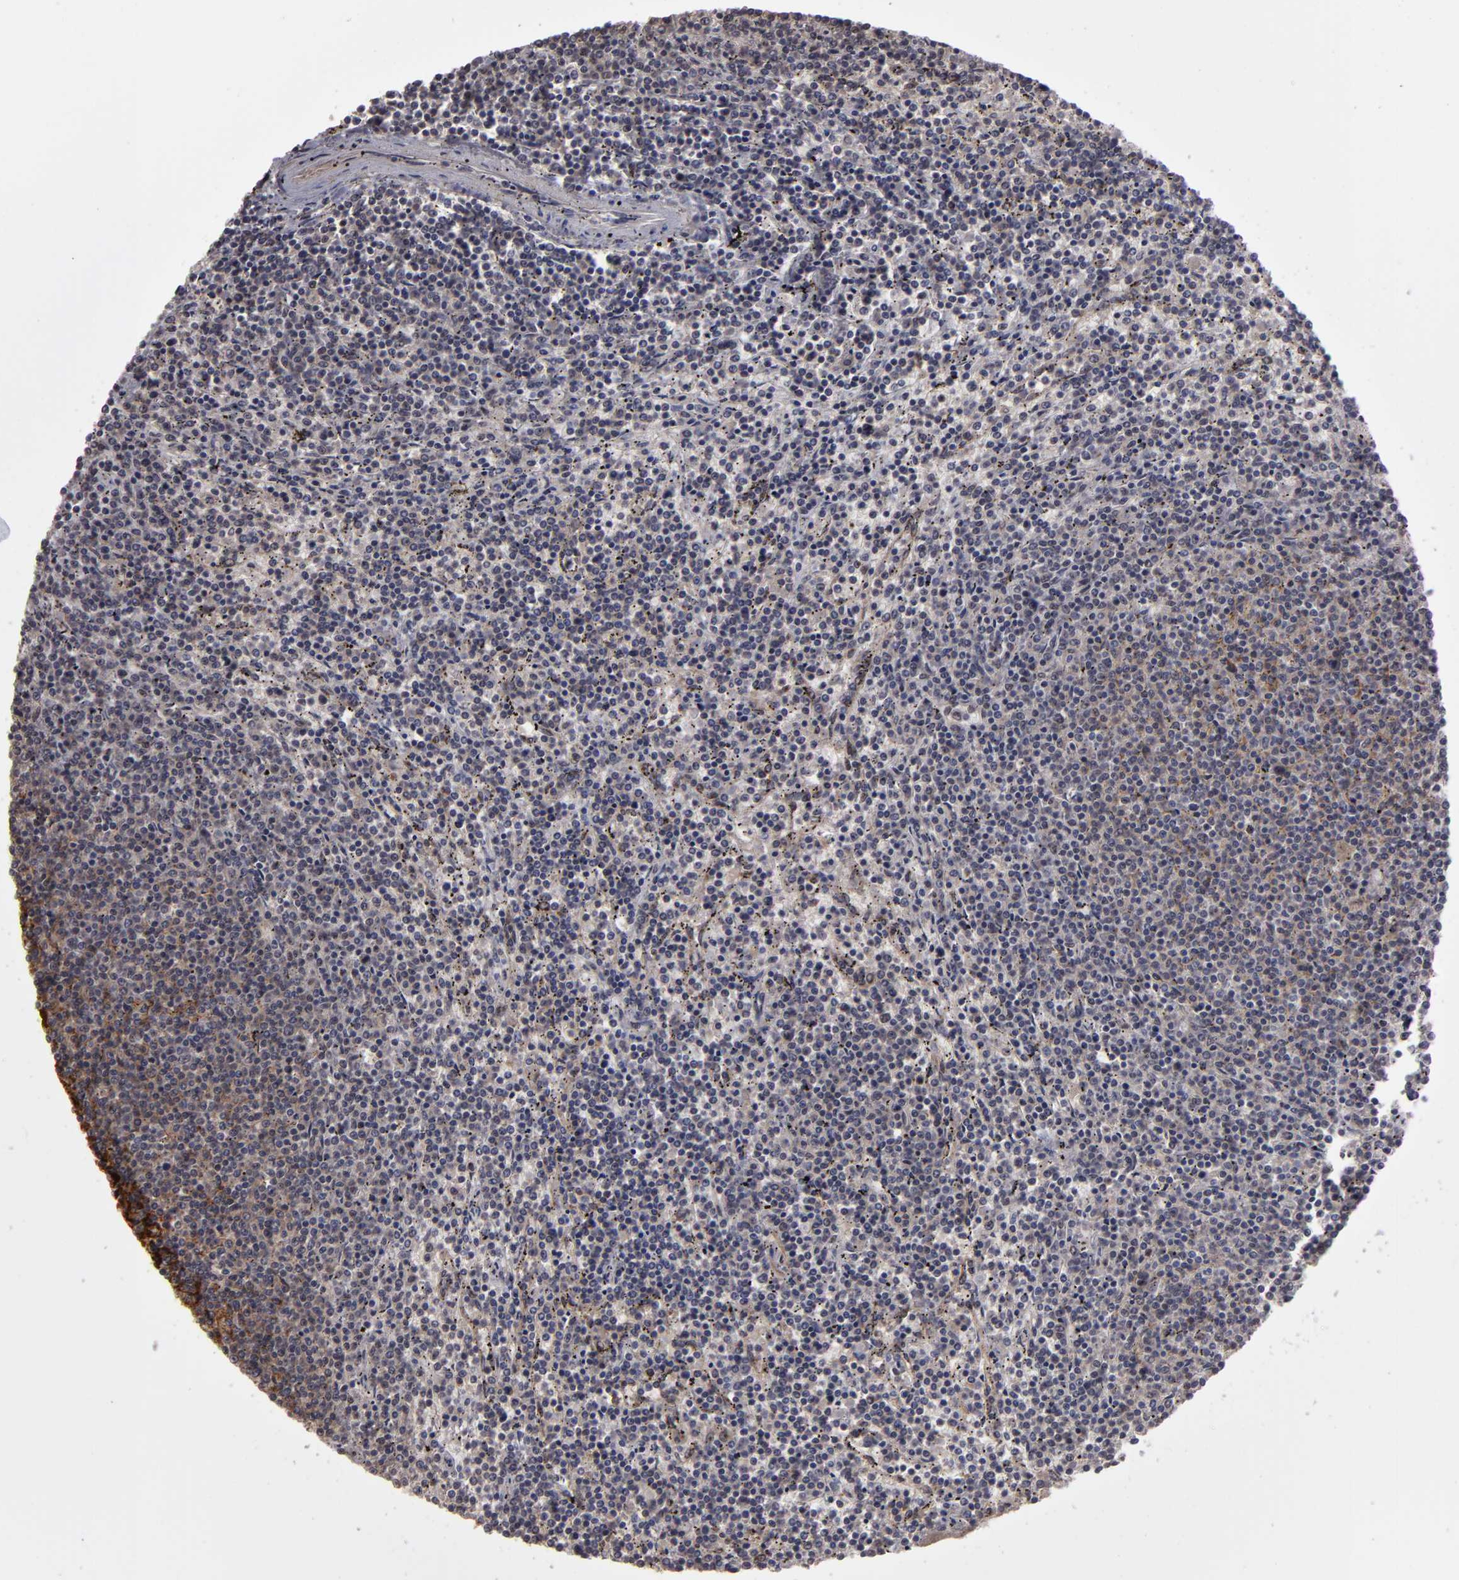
{"staining": {"intensity": "weak", "quantity": "25%-75%", "location": "cytoplasmic/membranous"}, "tissue": "lymphoma", "cell_type": "Tumor cells", "image_type": "cancer", "snomed": [{"axis": "morphology", "description": "Malignant lymphoma, non-Hodgkin's type, Low grade"}, {"axis": "topography", "description": "Spleen"}], "caption": "Immunohistochemical staining of human low-grade malignant lymphoma, non-Hodgkin's type reveals low levels of weak cytoplasmic/membranous staining in about 25%-75% of tumor cells.", "gene": "CD55", "patient": {"sex": "female", "age": 50}}